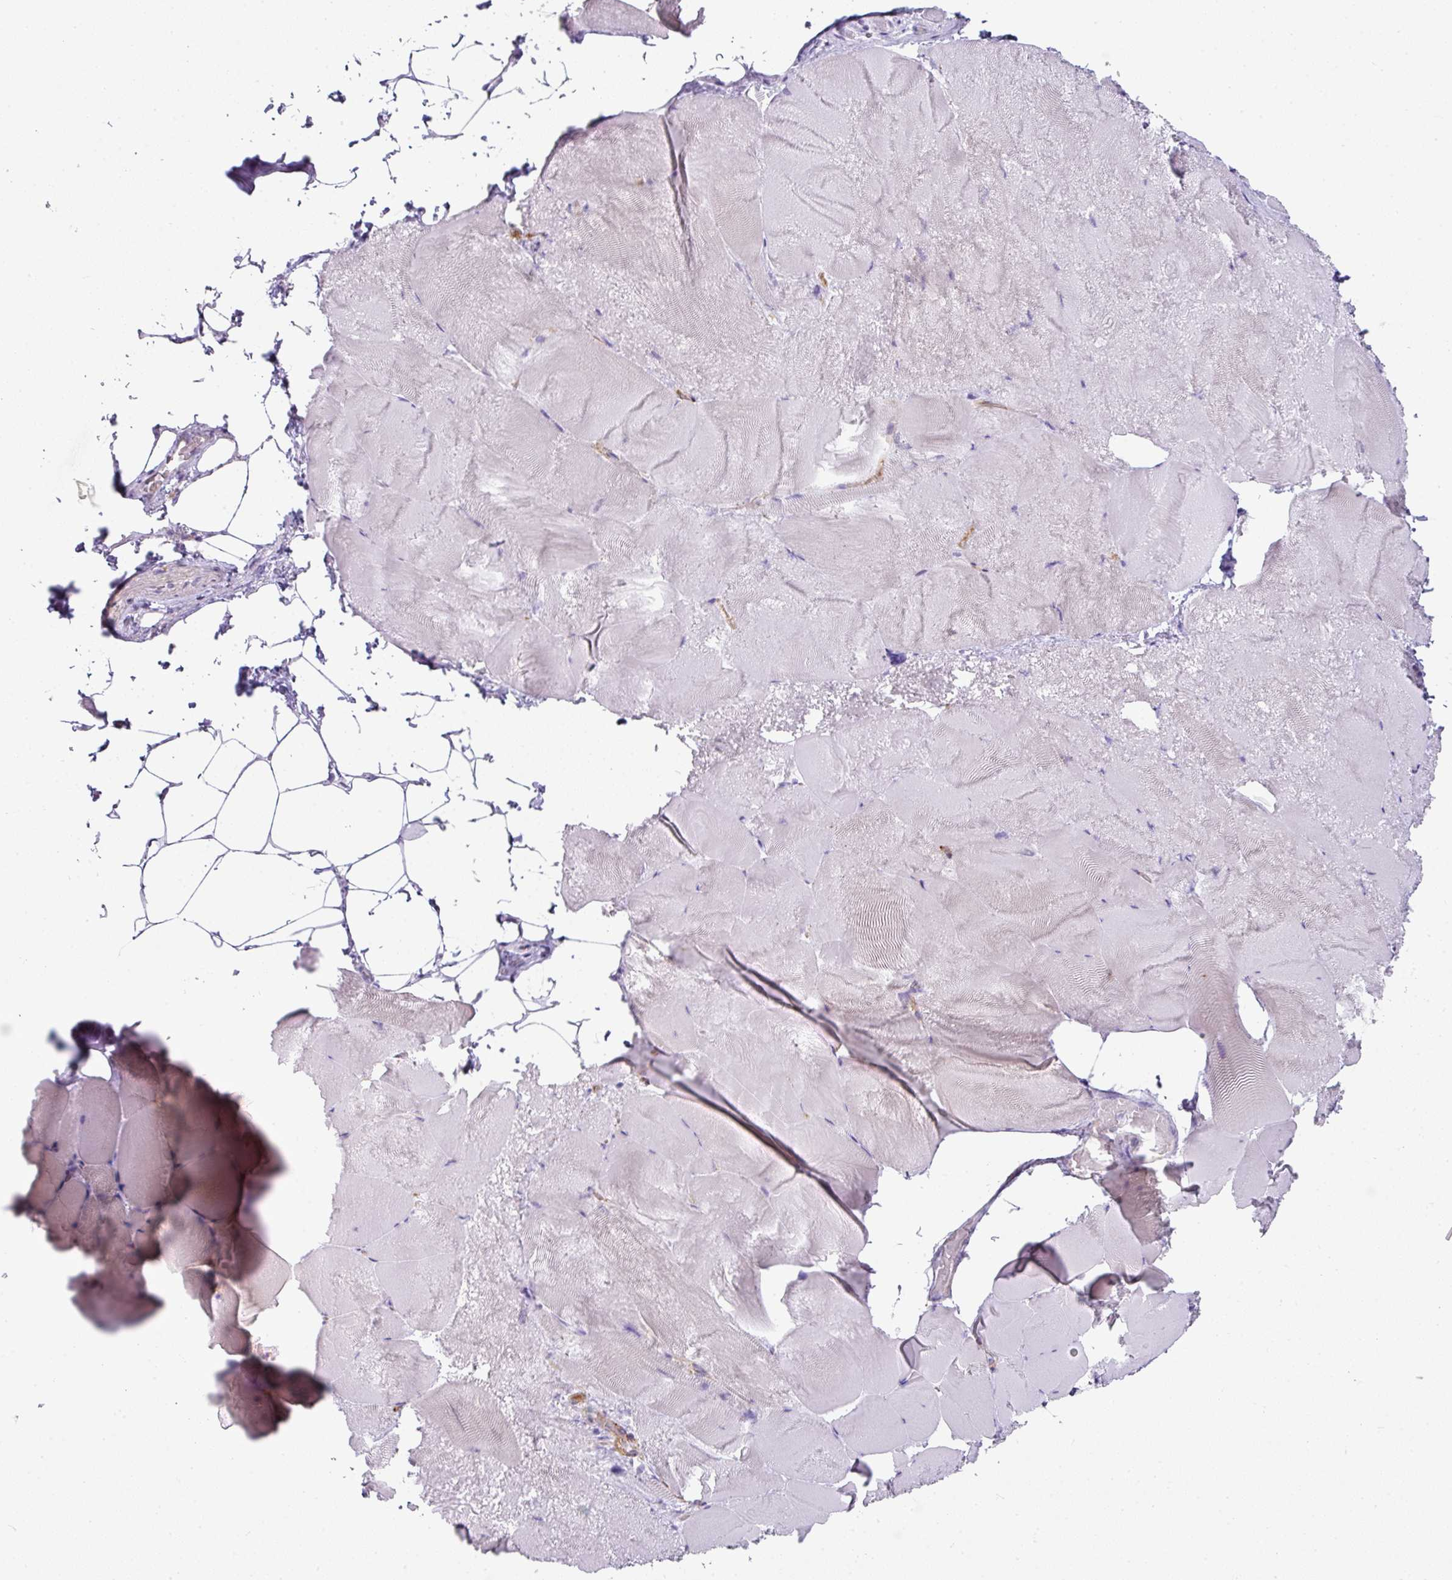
{"staining": {"intensity": "negative", "quantity": "none", "location": "none"}, "tissue": "skeletal muscle", "cell_type": "Myocytes", "image_type": "normal", "snomed": [{"axis": "morphology", "description": "Normal tissue, NOS"}, {"axis": "topography", "description": "Skeletal muscle"}], "caption": "The photomicrograph reveals no significant positivity in myocytes of skeletal muscle.", "gene": "OR52N1", "patient": {"sex": "female", "age": 64}}